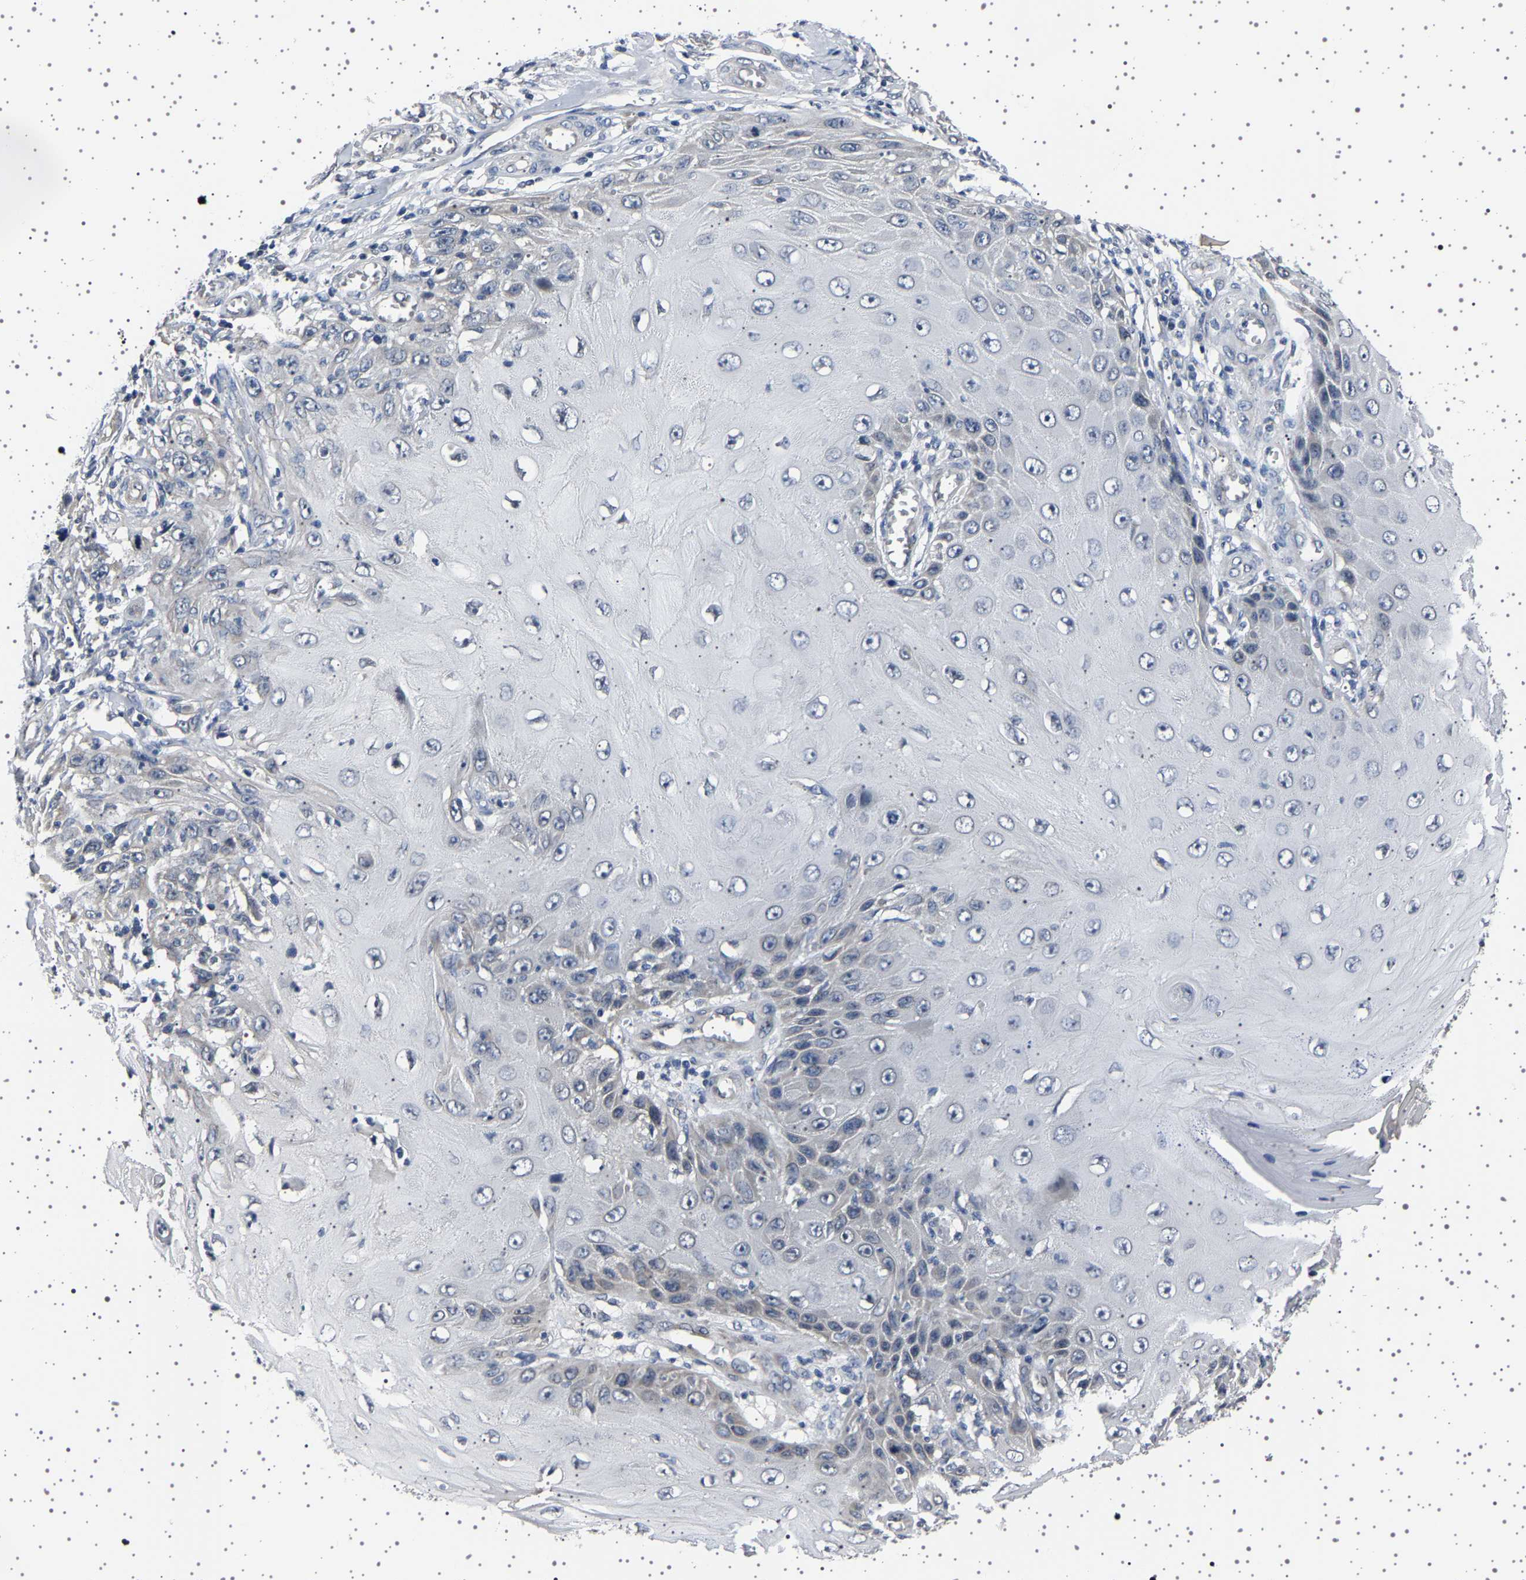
{"staining": {"intensity": "negative", "quantity": "none", "location": "none"}, "tissue": "skin cancer", "cell_type": "Tumor cells", "image_type": "cancer", "snomed": [{"axis": "morphology", "description": "Squamous cell carcinoma, NOS"}, {"axis": "topography", "description": "Skin"}], "caption": "Image shows no significant protein positivity in tumor cells of squamous cell carcinoma (skin).", "gene": "IL10RB", "patient": {"sex": "female", "age": 73}}